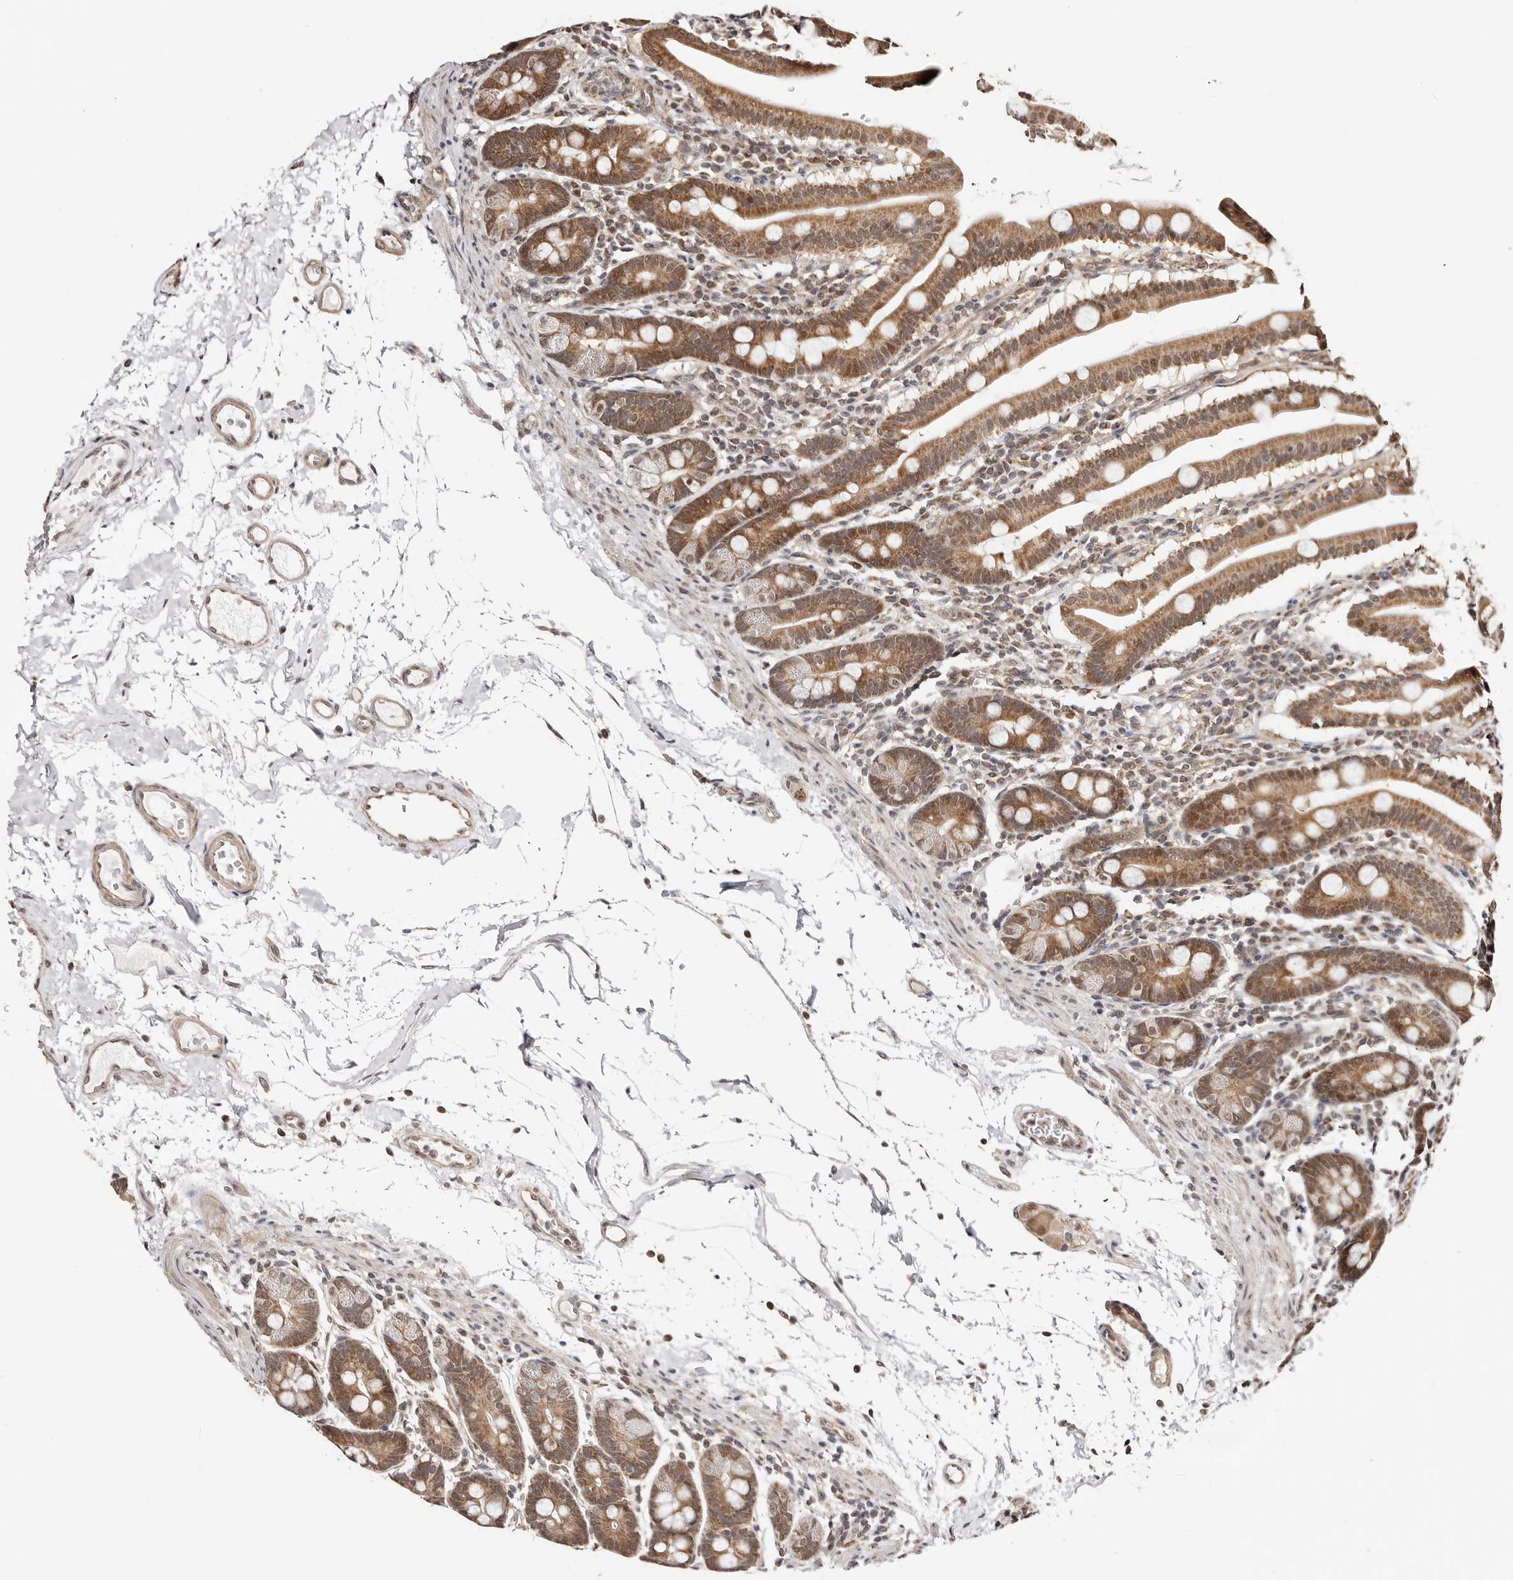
{"staining": {"intensity": "moderate", "quantity": ">75%", "location": "cytoplasmic/membranous"}, "tissue": "duodenum", "cell_type": "Glandular cells", "image_type": "normal", "snomed": [{"axis": "morphology", "description": "Normal tissue, NOS"}, {"axis": "morphology", "description": "Adenocarcinoma, NOS"}, {"axis": "topography", "description": "Pancreas"}, {"axis": "topography", "description": "Duodenum"}], "caption": "Normal duodenum exhibits moderate cytoplasmic/membranous staining in approximately >75% of glandular cells The protein of interest is shown in brown color, while the nuclei are stained blue..", "gene": "CTNNBL1", "patient": {"sex": "male", "age": 50}}